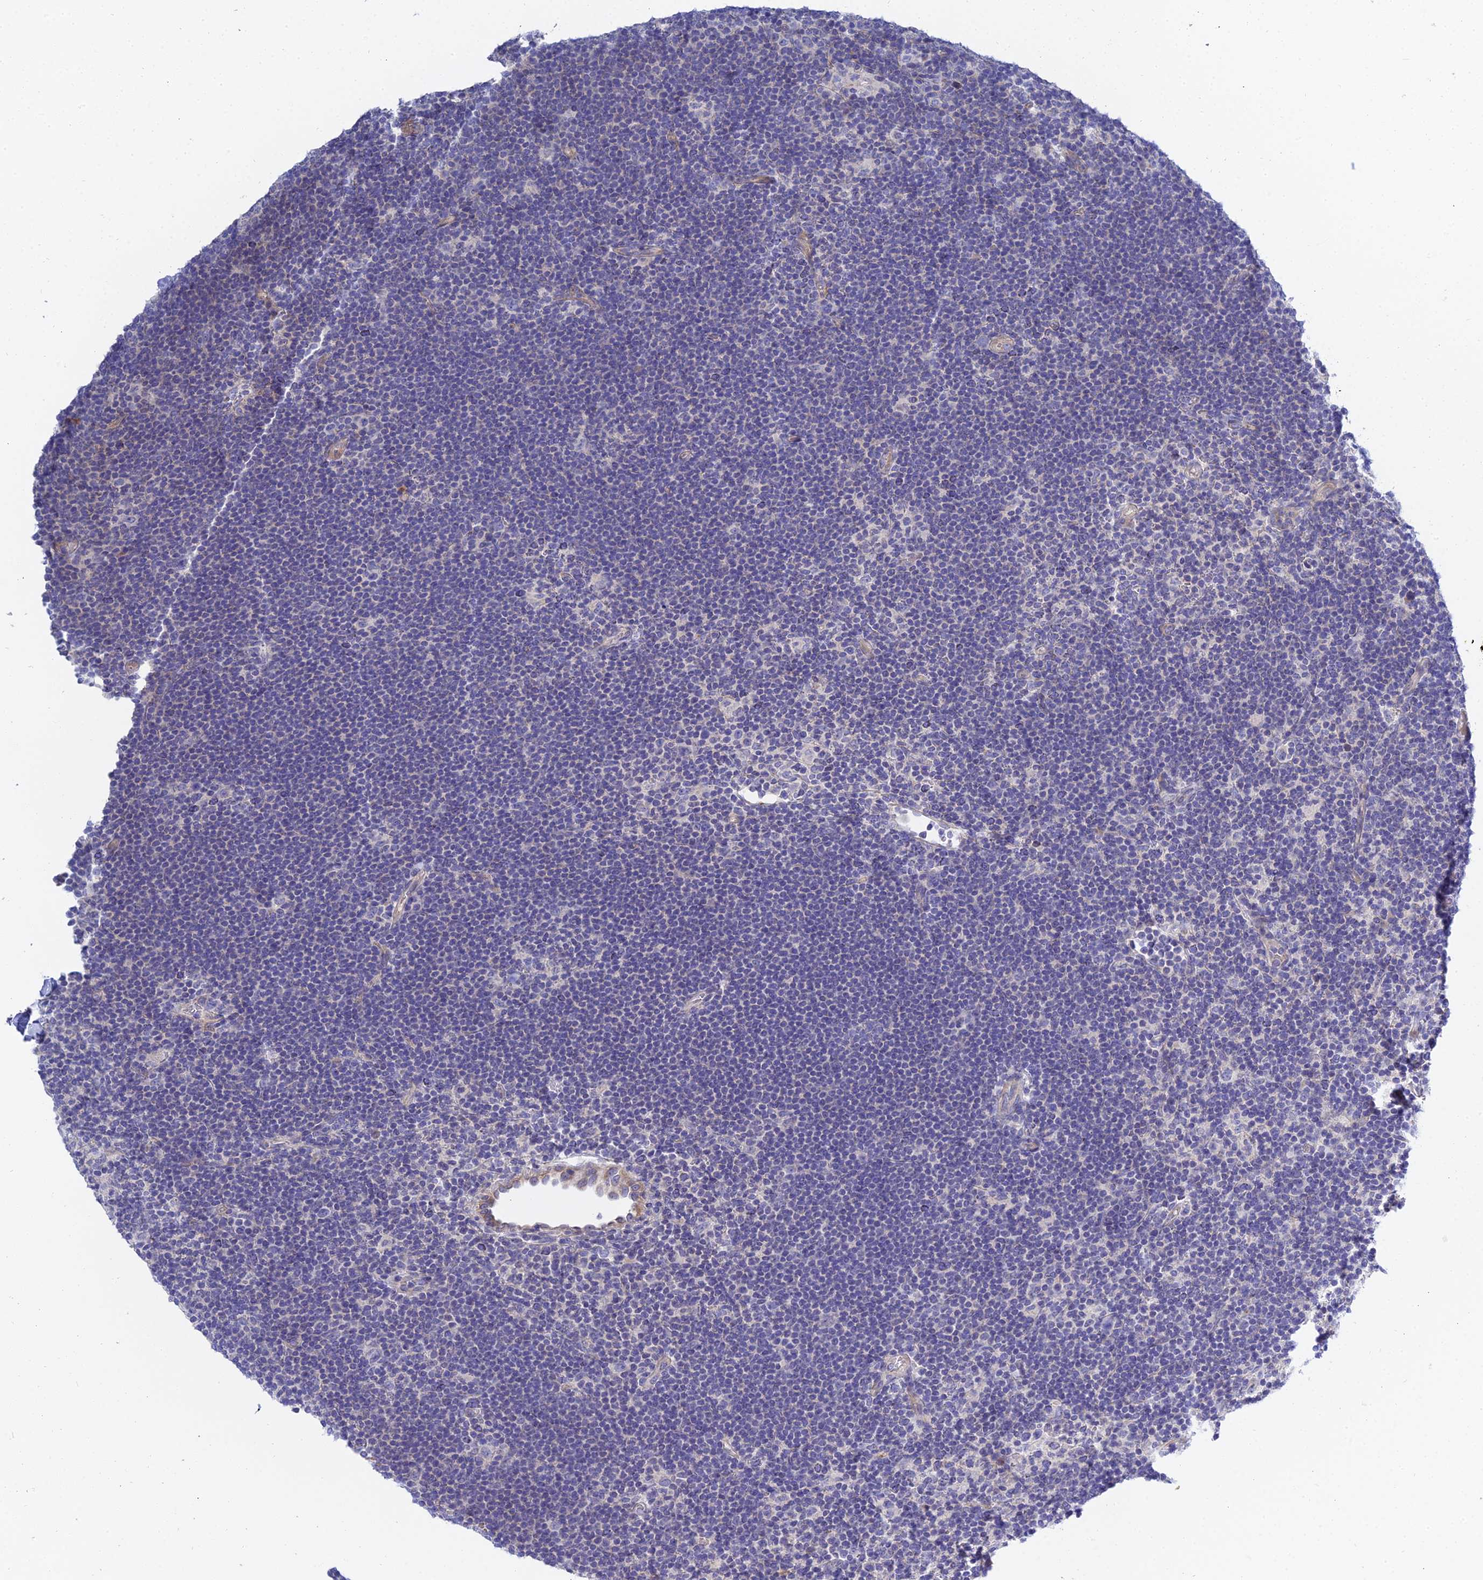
{"staining": {"intensity": "negative", "quantity": "none", "location": "none"}, "tissue": "lymphoma", "cell_type": "Tumor cells", "image_type": "cancer", "snomed": [{"axis": "morphology", "description": "Hodgkin's disease, NOS"}, {"axis": "topography", "description": "Lymph node"}], "caption": "Tumor cells show no significant protein expression in lymphoma.", "gene": "APOBEC3H", "patient": {"sex": "female", "age": 57}}